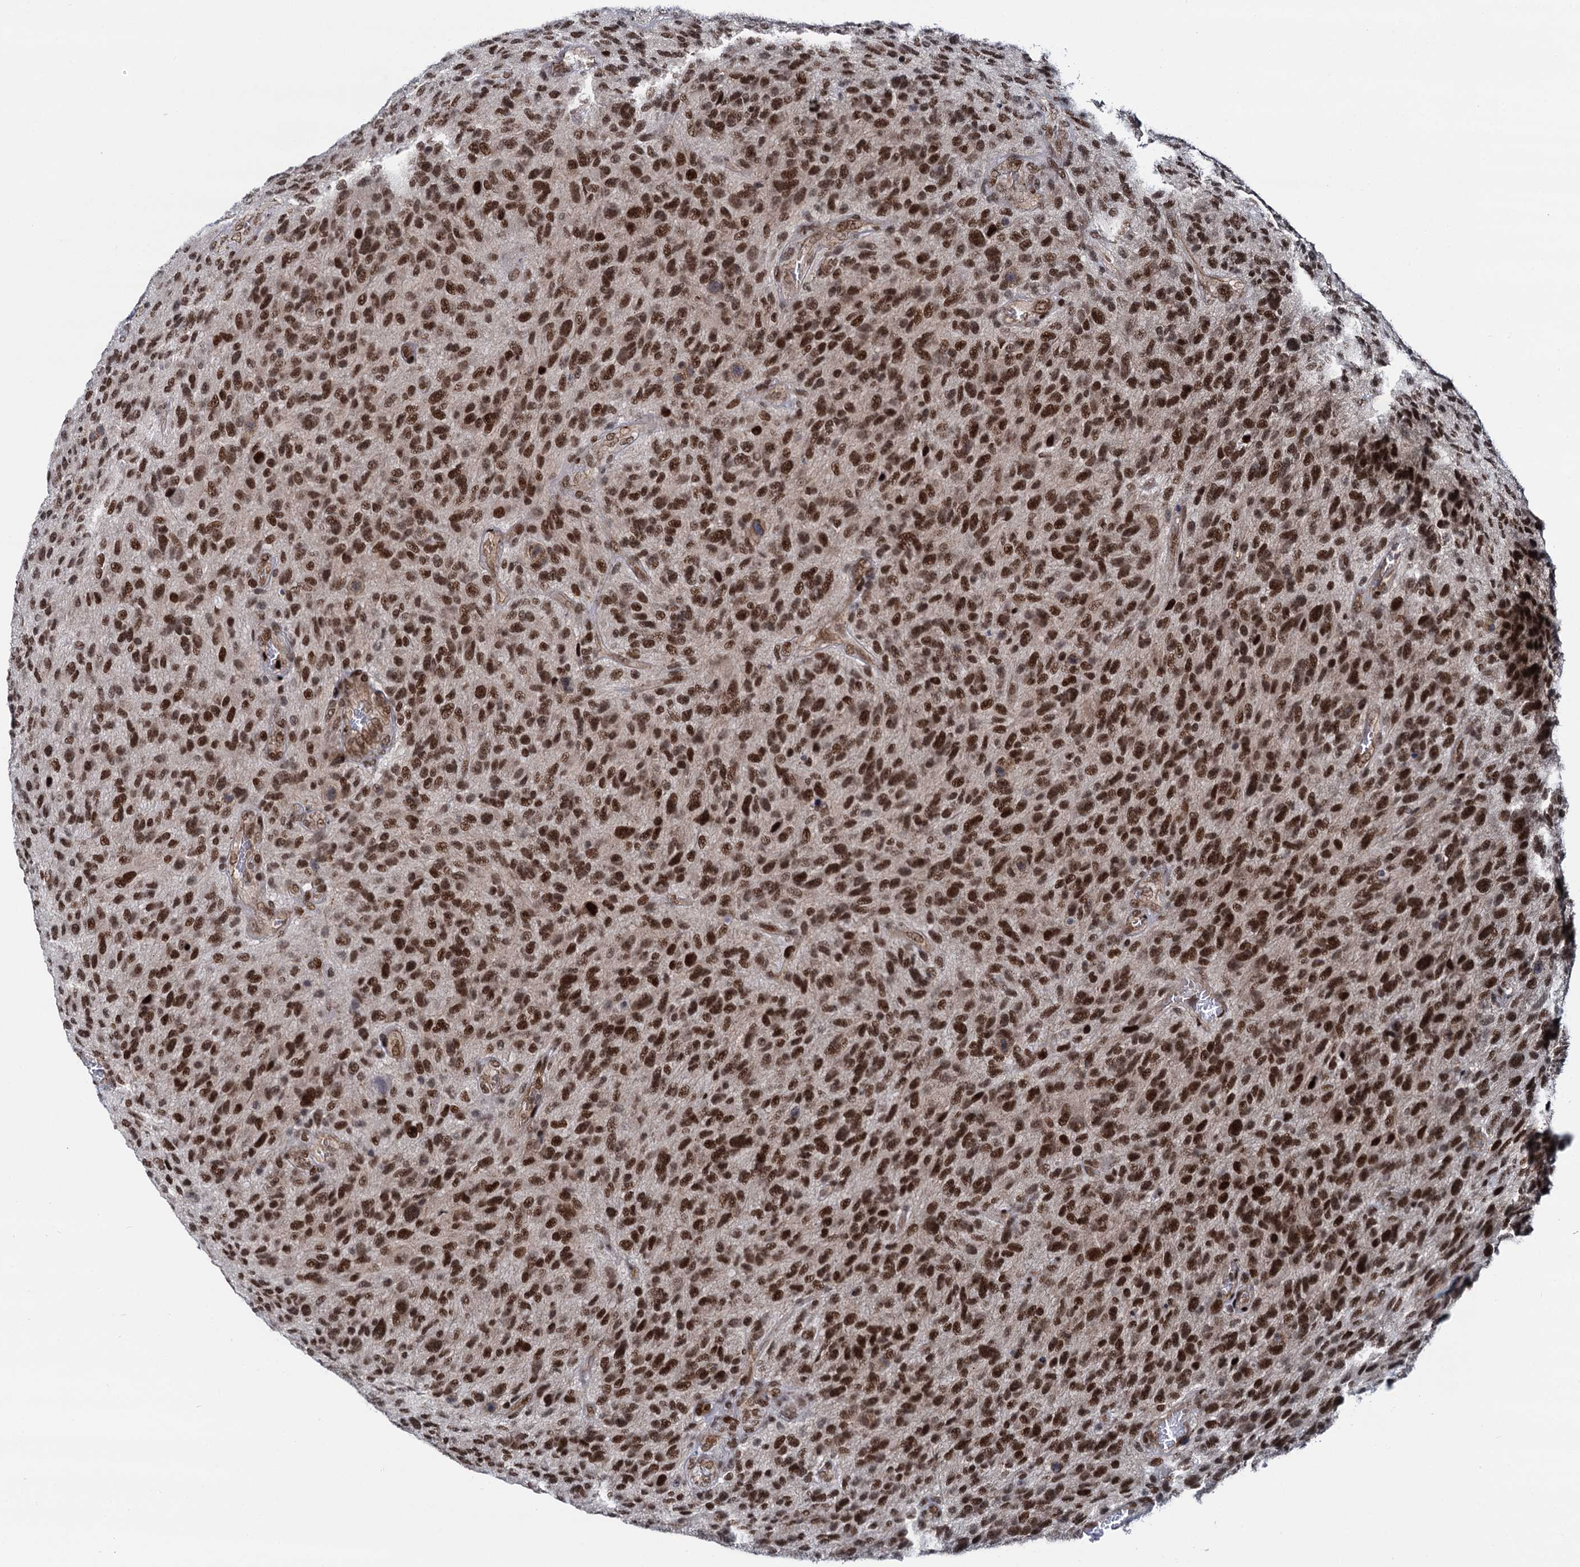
{"staining": {"intensity": "strong", "quantity": ">75%", "location": "nuclear"}, "tissue": "glioma", "cell_type": "Tumor cells", "image_type": "cancer", "snomed": [{"axis": "morphology", "description": "Glioma, malignant, High grade"}, {"axis": "topography", "description": "Brain"}], "caption": "Immunohistochemistry (IHC) image of glioma stained for a protein (brown), which shows high levels of strong nuclear staining in about >75% of tumor cells.", "gene": "RUFY2", "patient": {"sex": "male", "age": 47}}